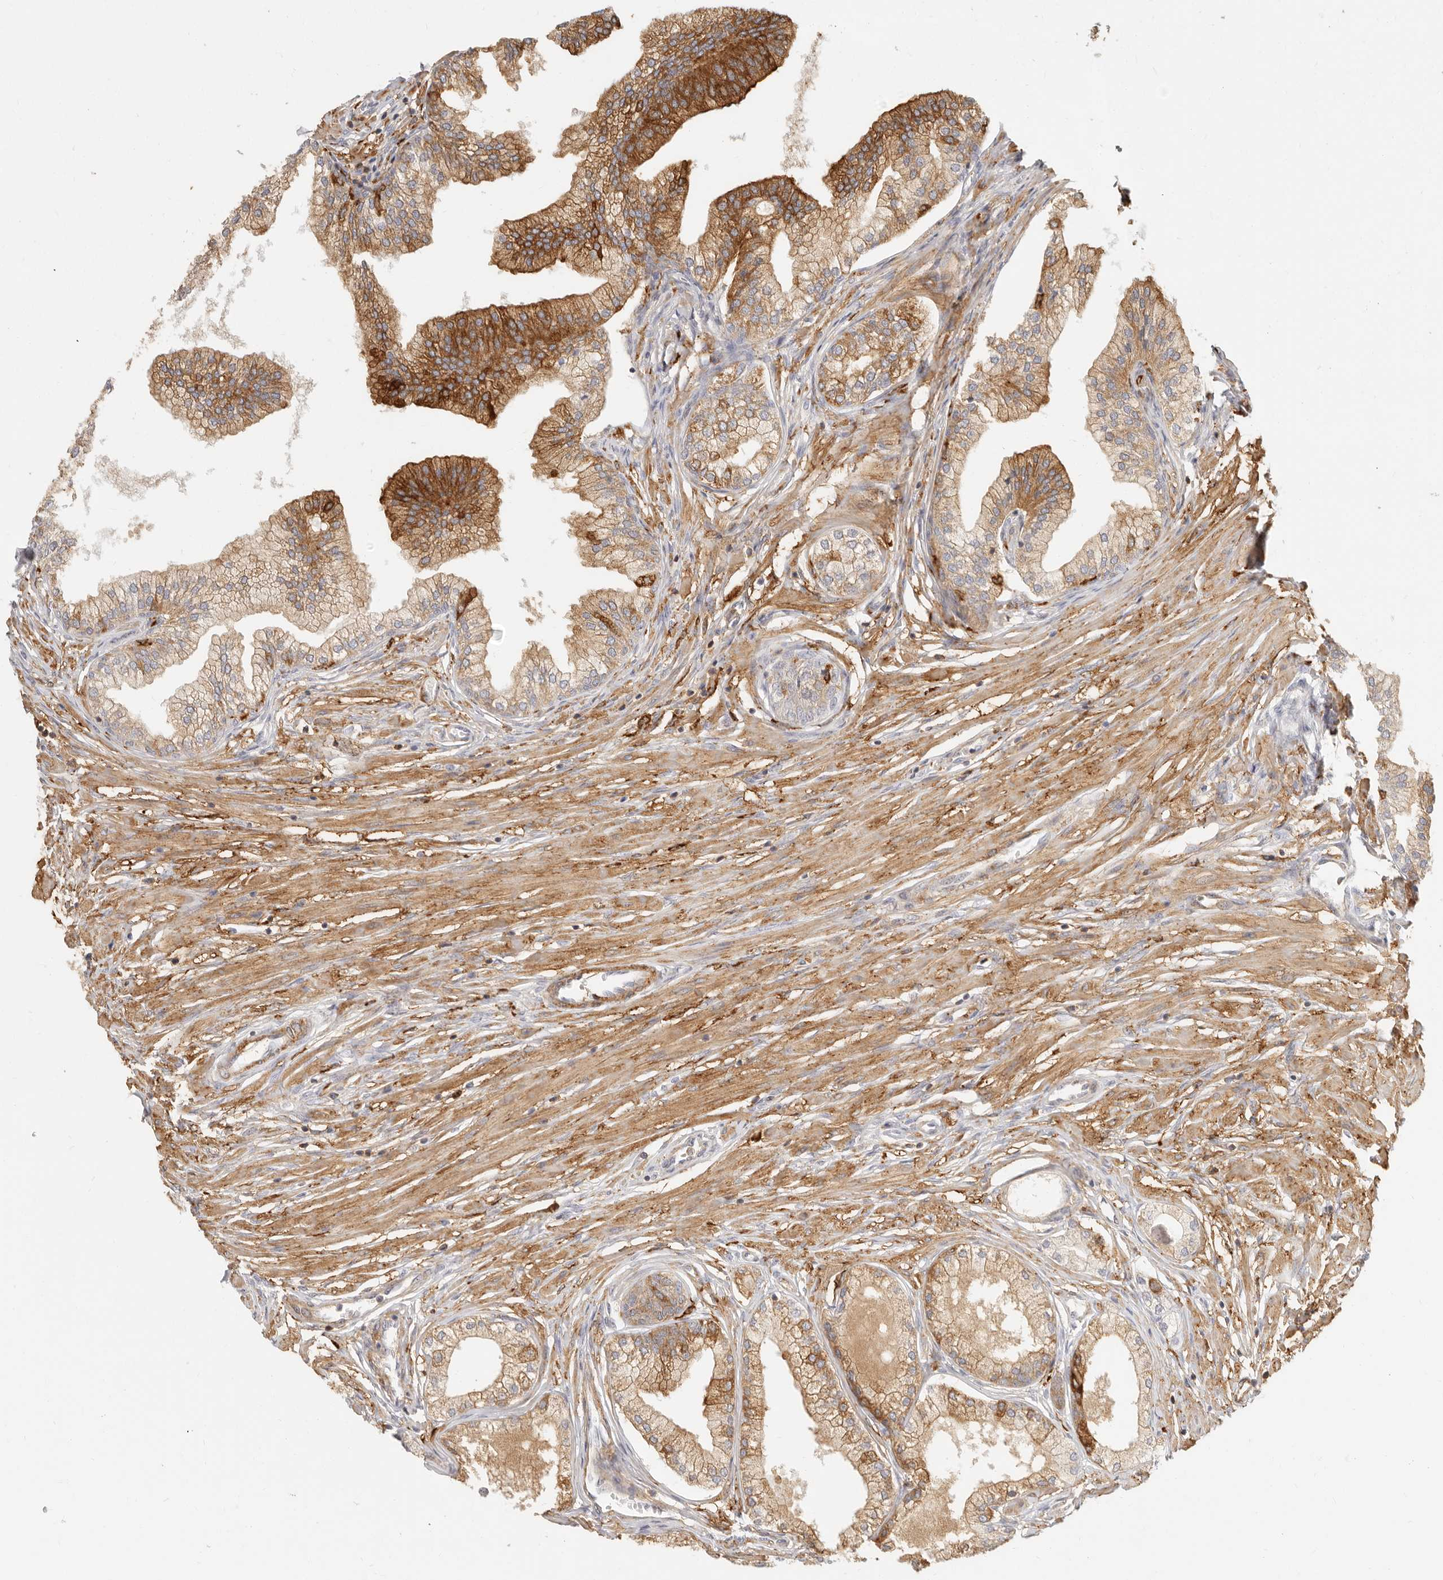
{"staining": {"intensity": "strong", "quantity": ">75%", "location": "cytoplasmic/membranous"}, "tissue": "prostate", "cell_type": "Glandular cells", "image_type": "normal", "snomed": [{"axis": "morphology", "description": "Normal tissue, NOS"}, {"axis": "morphology", "description": "Urothelial carcinoma, Low grade"}, {"axis": "topography", "description": "Urinary bladder"}, {"axis": "topography", "description": "Prostate"}], "caption": "The micrograph shows staining of benign prostate, revealing strong cytoplasmic/membranous protein expression (brown color) within glandular cells.", "gene": "NIBAN1", "patient": {"sex": "male", "age": 60}}